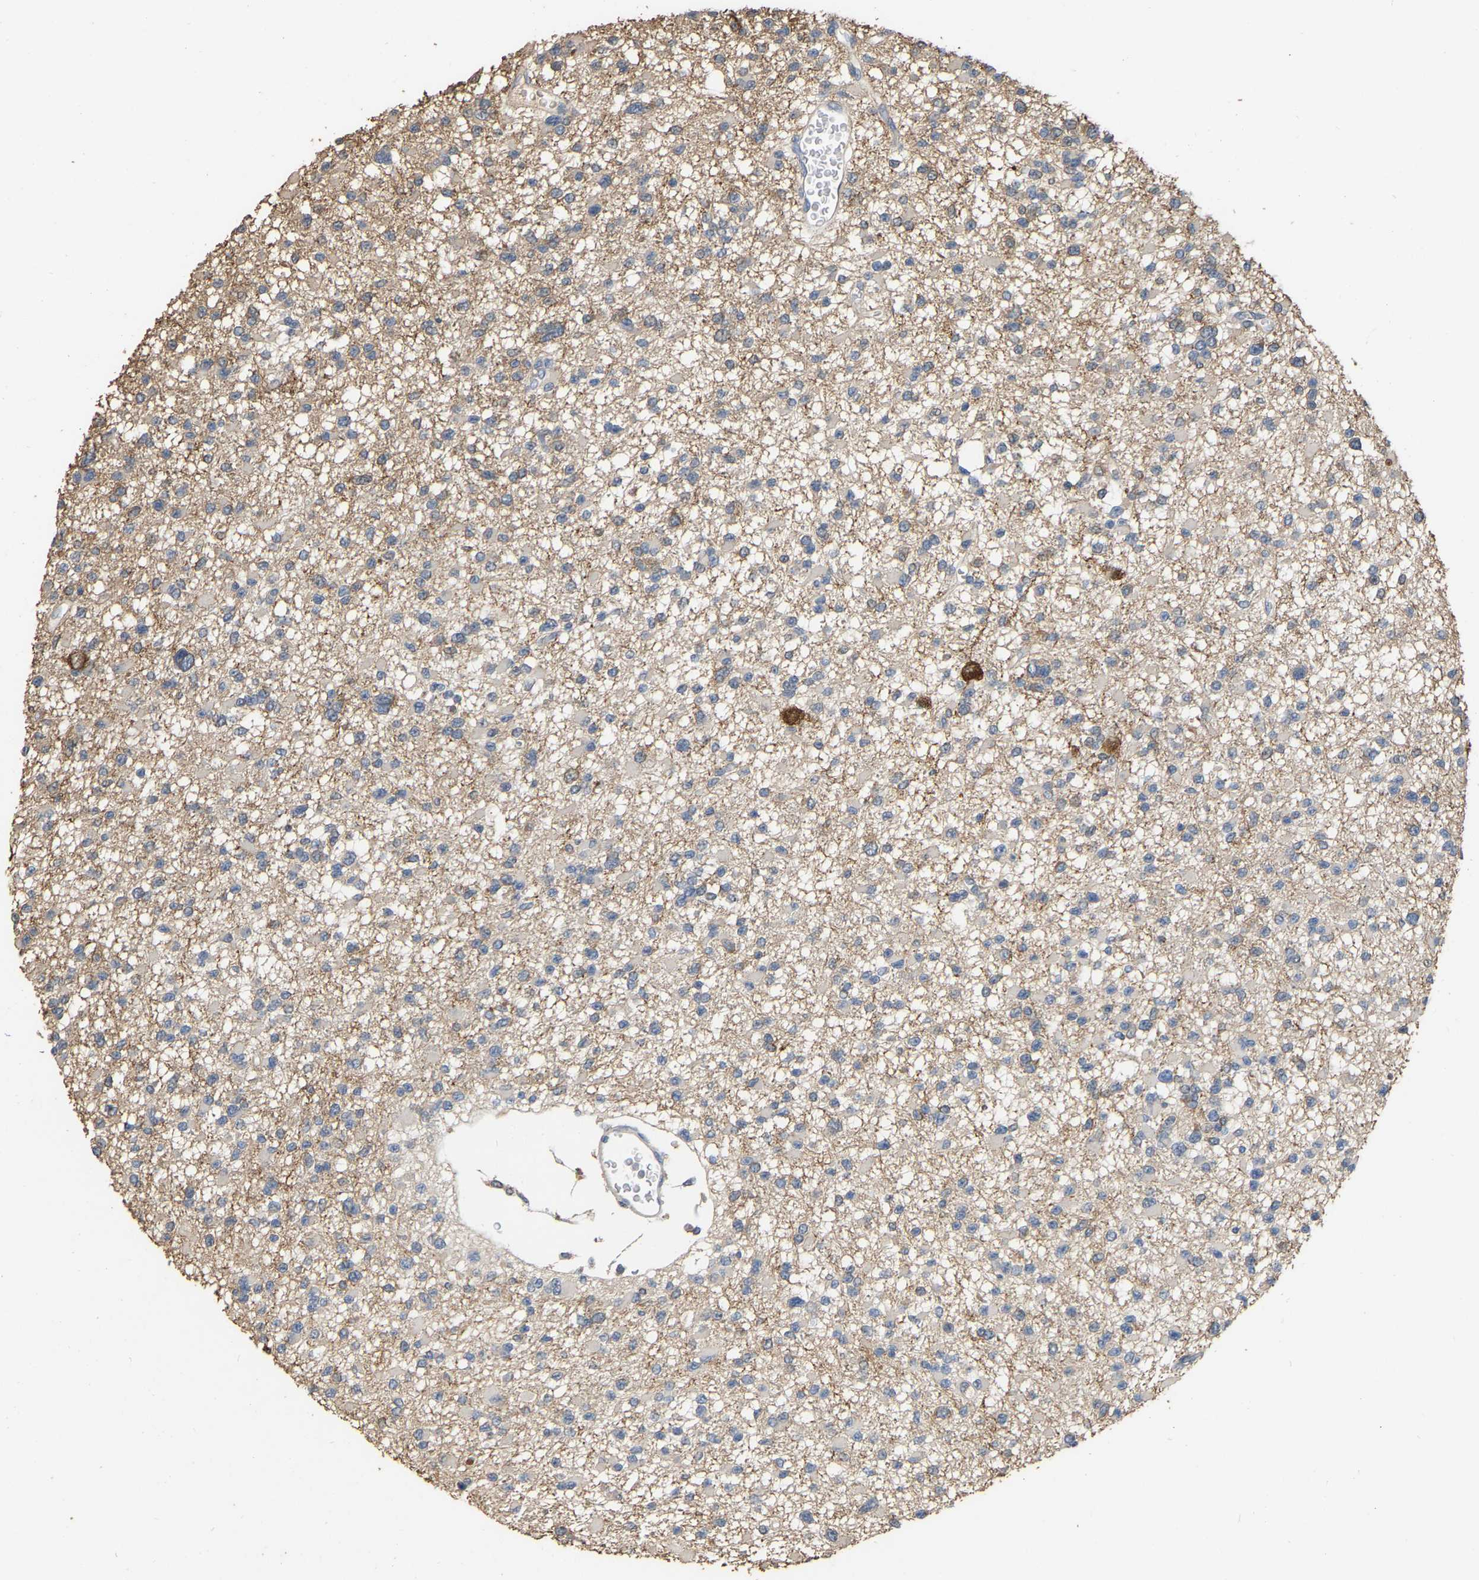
{"staining": {"intensity": "moderate", "quantity": "<25%", "location": "cytoplasmic/membranous"}, "tissue": "glioma", "cell_type": "Tumor cells", "image_type": "cancer", "snomed": [{"axis": "morphology", "description": "Glioma, malignant, Low grade"}, {"axis": "topography", "description": "Brain"}], "caption": "Tumor cells reveal low levels of moderate cytoplasmic/membranous positivity in about <25% of cells in human low-grade glioma (malignant). (DAB IHC, brown staining for protein, blue staining for nuclei).", "gene": "NCS1", "patient": {"sex": "female", "age": 22}}